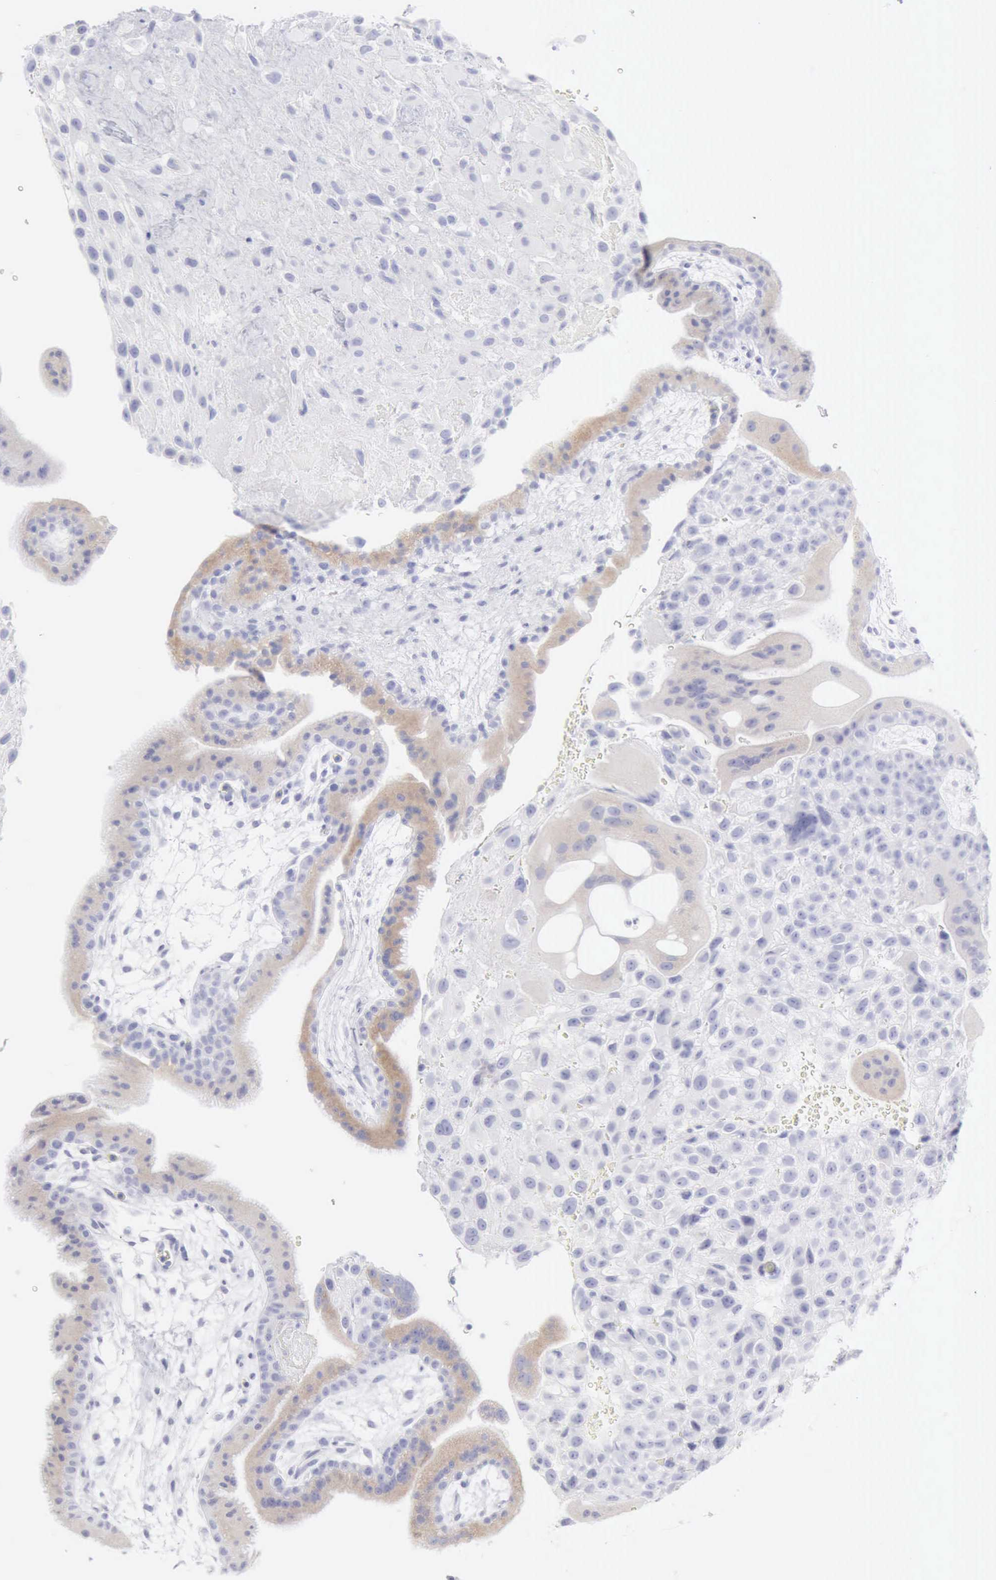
{"staining": {"intensity": "negative", "quantity": "none", "location": "none"}, "tissue": "placenta", "cell_type": "Decidual cells", "image_type": "normal", "snomed": [{"axis": "morphology", "description": "Normal tissue, NOS"}, {"axis": "topography", "description": "Placenta"}], "caption": "High magnification brightfield microscopy of unremarkable placenta stained with DAB (3,3'-diaminobenzidine) (brown) and counterstained with hematoxylin (blue): decidual cells show no significant staining.", "gene": "KRT10", "patient": {"sex": "female", "age": 19}}